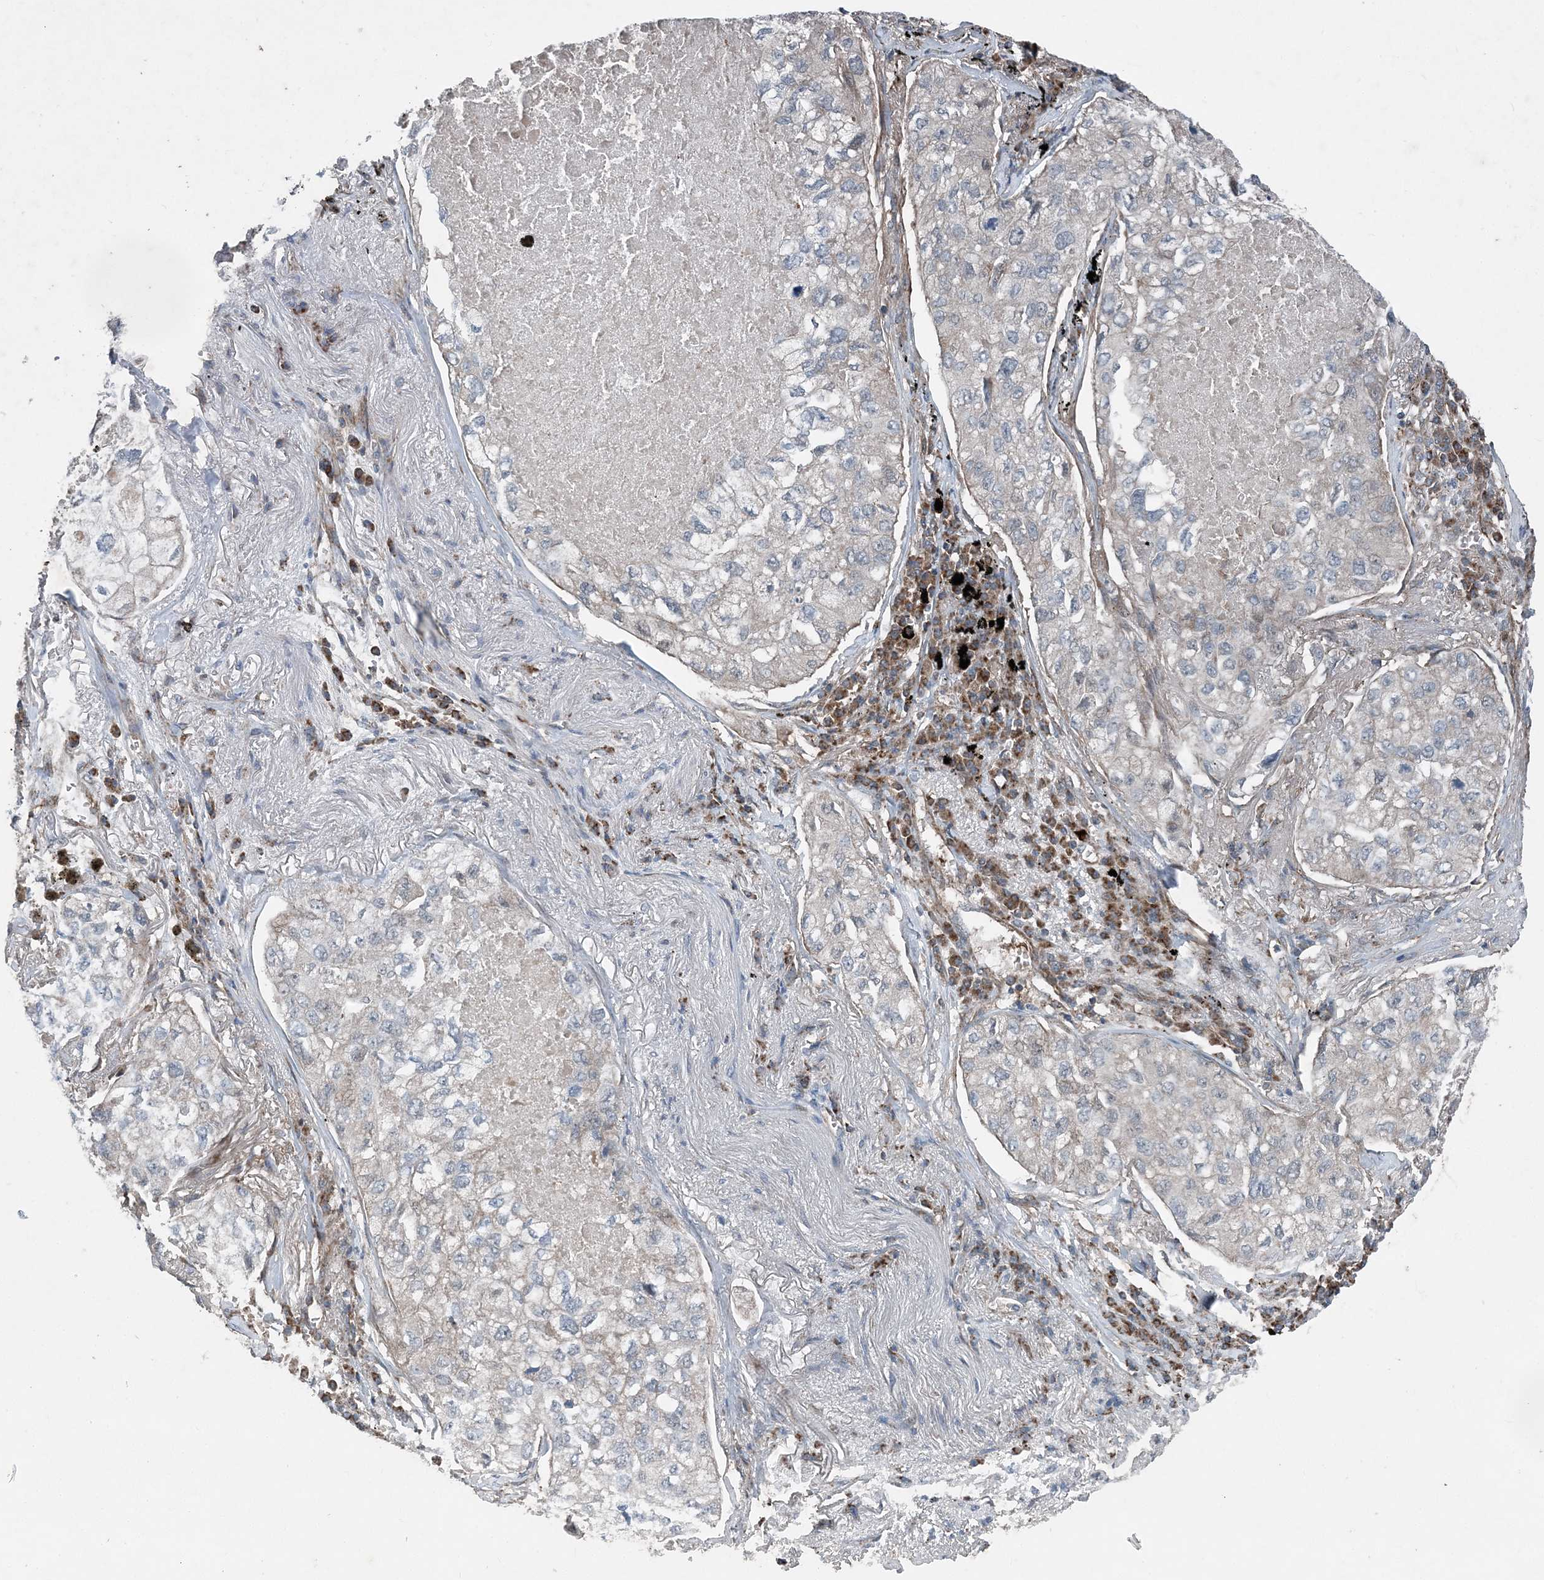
{"staining": {"intensity": "negative", "quantity": "none", "location": "none"}, "tissue": "lung cancer", "cell_type": "Tumor cells", "image_type": "cancer", "snomed": [{"axis": "morphology", "description": "Adenocarcinoma, NOS"}, {"axis": "topography", "description": "Lung"}], "caption": "This is an immunohistochemistry photomicrograph of lung adenocarcinoma. There is no staining in tumor cells.", "gene": "NDUFA2", "patient": {"sex": "male", "age": 65}}